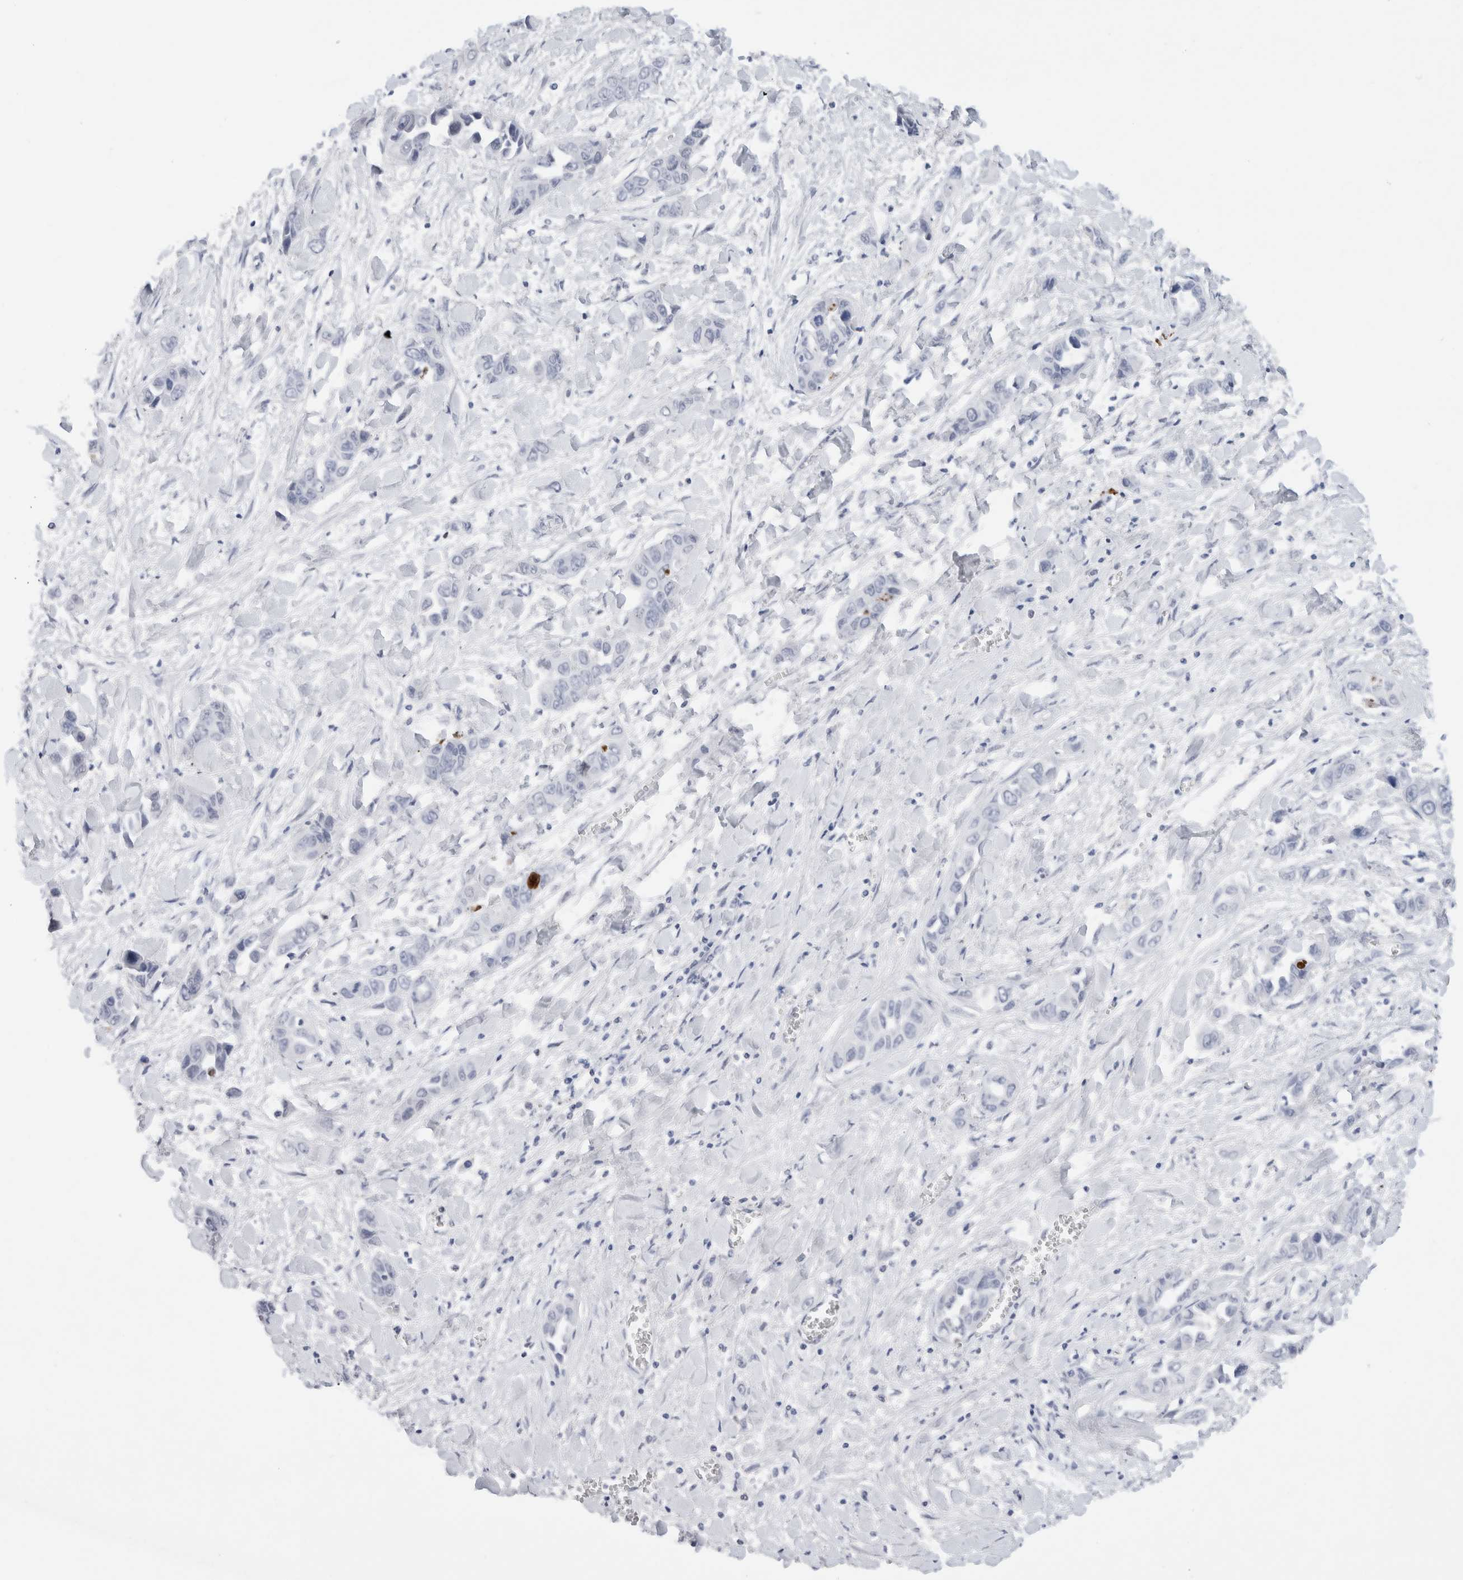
{"staining": {"intensity": "negative", "quantity": "none", "location": "none"}, "tissue": "liver cancer", "cell_type": "Tumor cells", "image_type": "cancer", "snomed": [{"axis": "morphology", "description": "Cholangiocarcinoma"}, {"axis": "topography", "description": "Liver"}], "caption": "An image of human liver cholangiocarcinoma is negative for staining in tumor cells. Nuclei are stained in blue.", "gene": "COPS7A", "patient": {"sex": "female", "age": 52}}